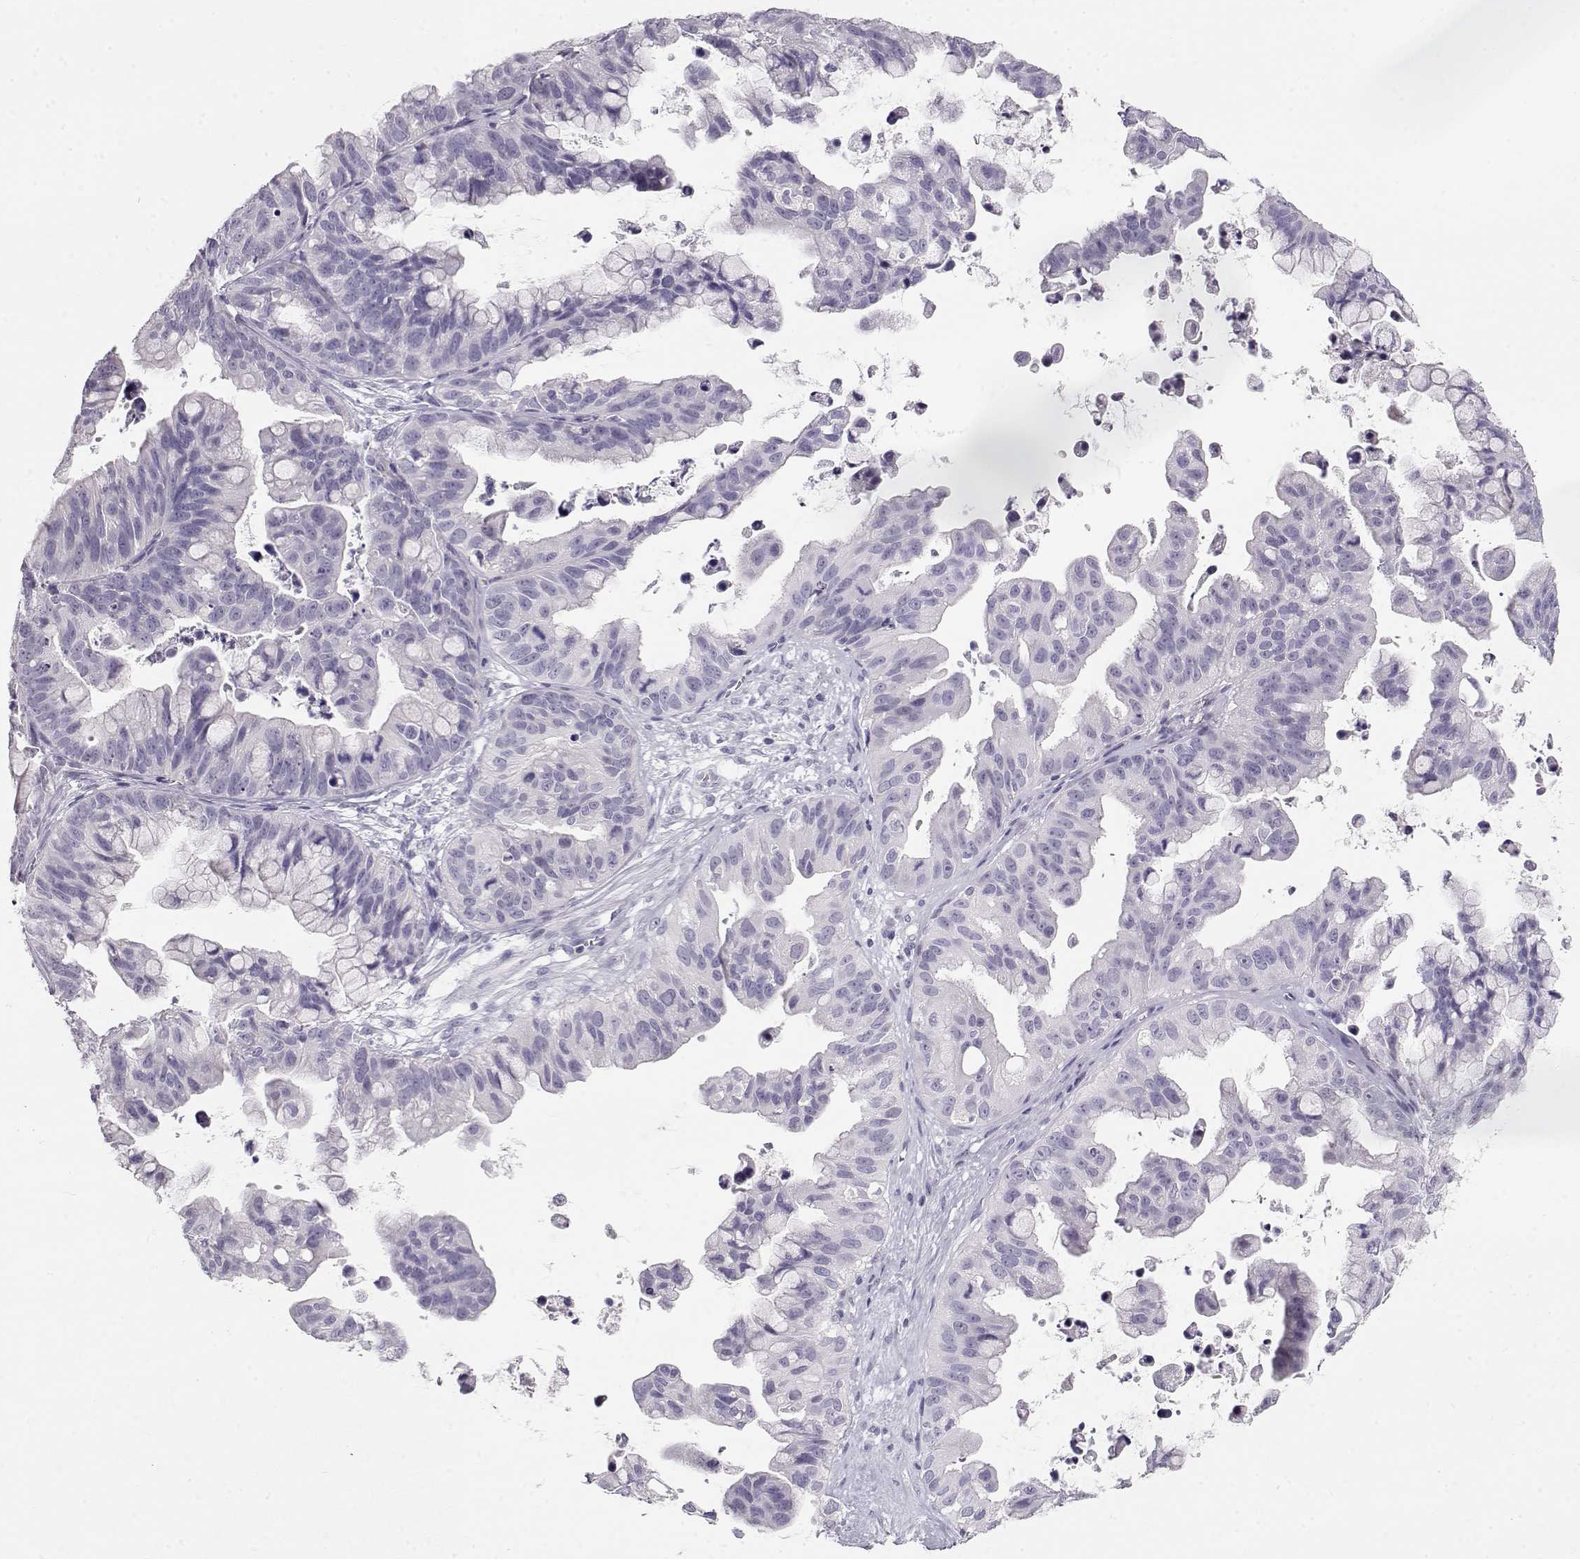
{"staining": {"intensity": "negative", "quantity": "none", "location": "none"}, "tissue": "ovarian cancer", "cell_type": "Tumor cells", "image_type": "cancer", "snomed": [{"axis": "morphology", "description": "Cystadenocarcinoma, mucinous, NOS"}, {"axis": "topography", "description": "Ovary"}], "caption": "Human mucinous cystadenocarcinoma (ovarian) stained for a protein using IHC demonstrates no staining in tumor cells.", "gene": "NUTM1", "patient": {"sex": "female", "age": 76}}